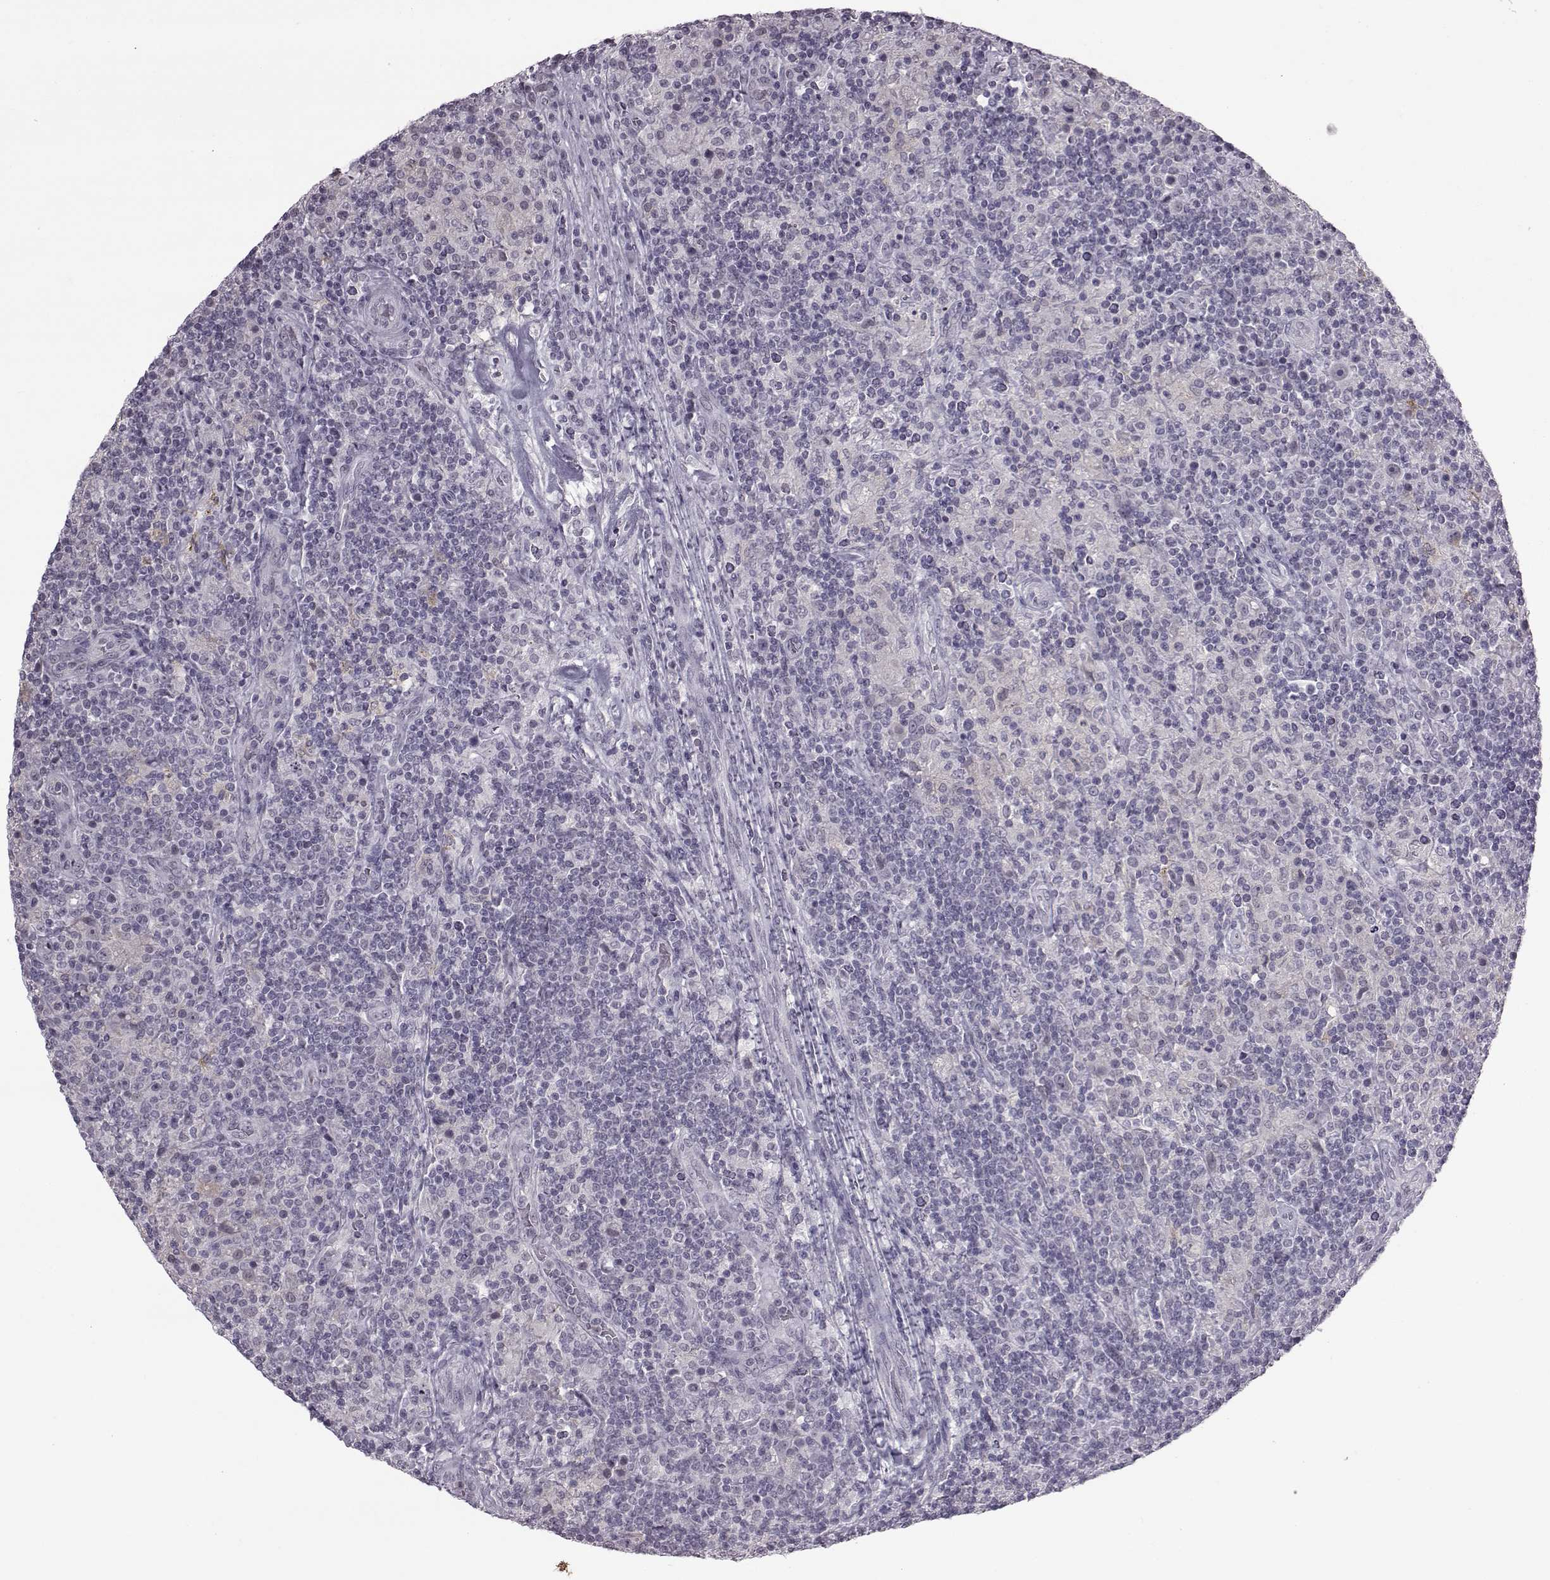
{"staining": {"intensity": "negative", "quantity": "none", "location": "none"}, "tissue": "lymphoma", "cell_type": "Tumor cells", "image_type": "cancer", "snomed": [{"axis": "morphology", "description": "Hodgkin's disease, NOS"}, {"axis": "topography", "description": "Lymph node"}], "caption": "Tumor cells are negative for brown protein staining in Hodgkin's disease.", "gene": "SLC28A2", "patient": {"sex": "male", "age": 70}}